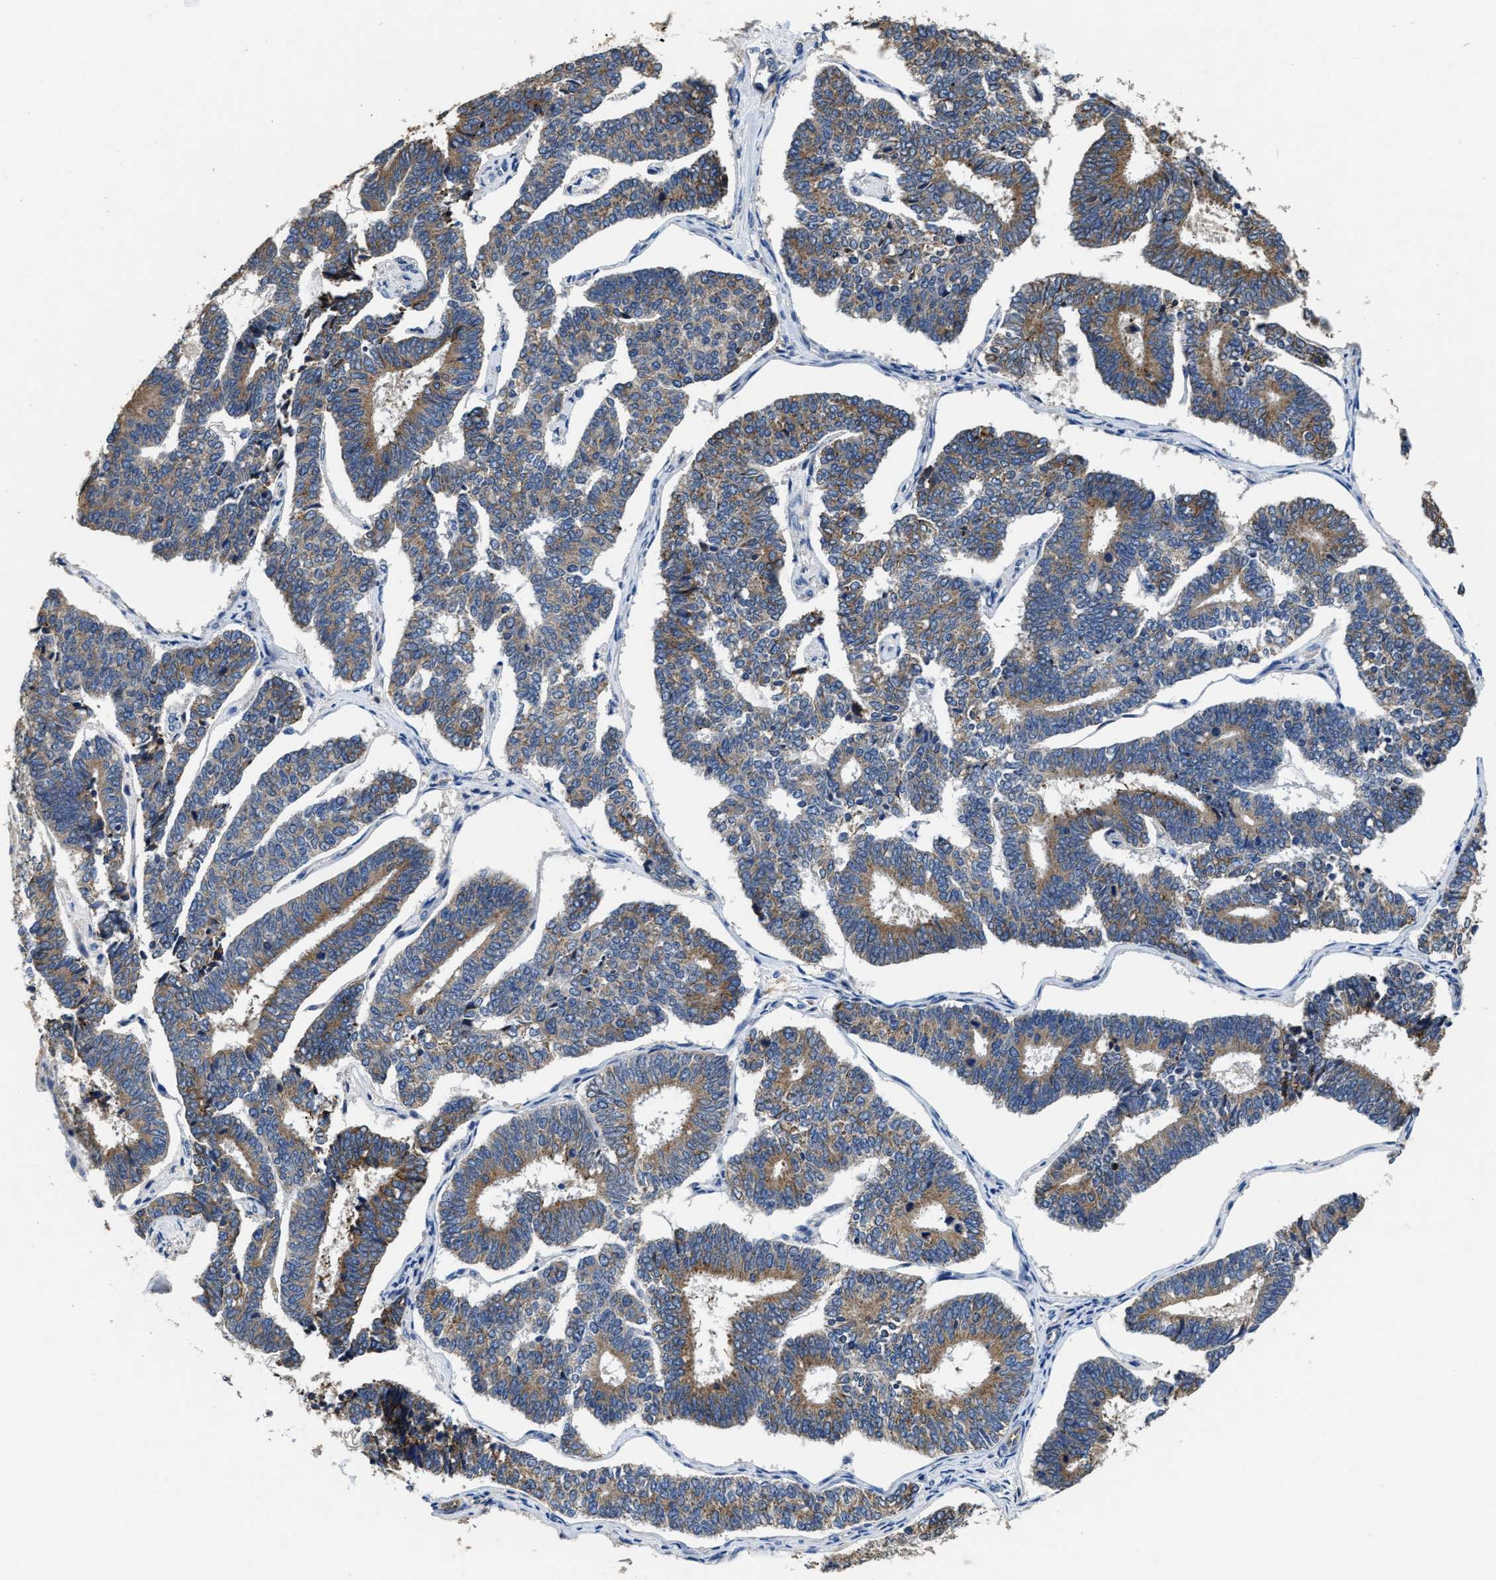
{"staining": {"intensity": "moderate", "quantity": ">75%", "location": "cytoplasmic/membranous"}, "tissue": "endometrial cancer", "cell_type": "Tumor cells", "image_type": "cancer", "snomed": [{"axis": "morphology", "description": "Adenocarcinoma, NOS"}, {"axis": "topography", "description": "Endometrium"}], "caption": "A high-resolution image shows immunohistochemistry staining of endometrial cancer (adenocarcinoma), which shows moderate cytoplasmic/membranous staining in about >75% of tumor cells. Using DAB (brown) and hematoxylin (blue) stains, captured at high magnification using brightfield microscopy.", "gene": "PEG10", "patient": {"sex": "female", "age": 70}}